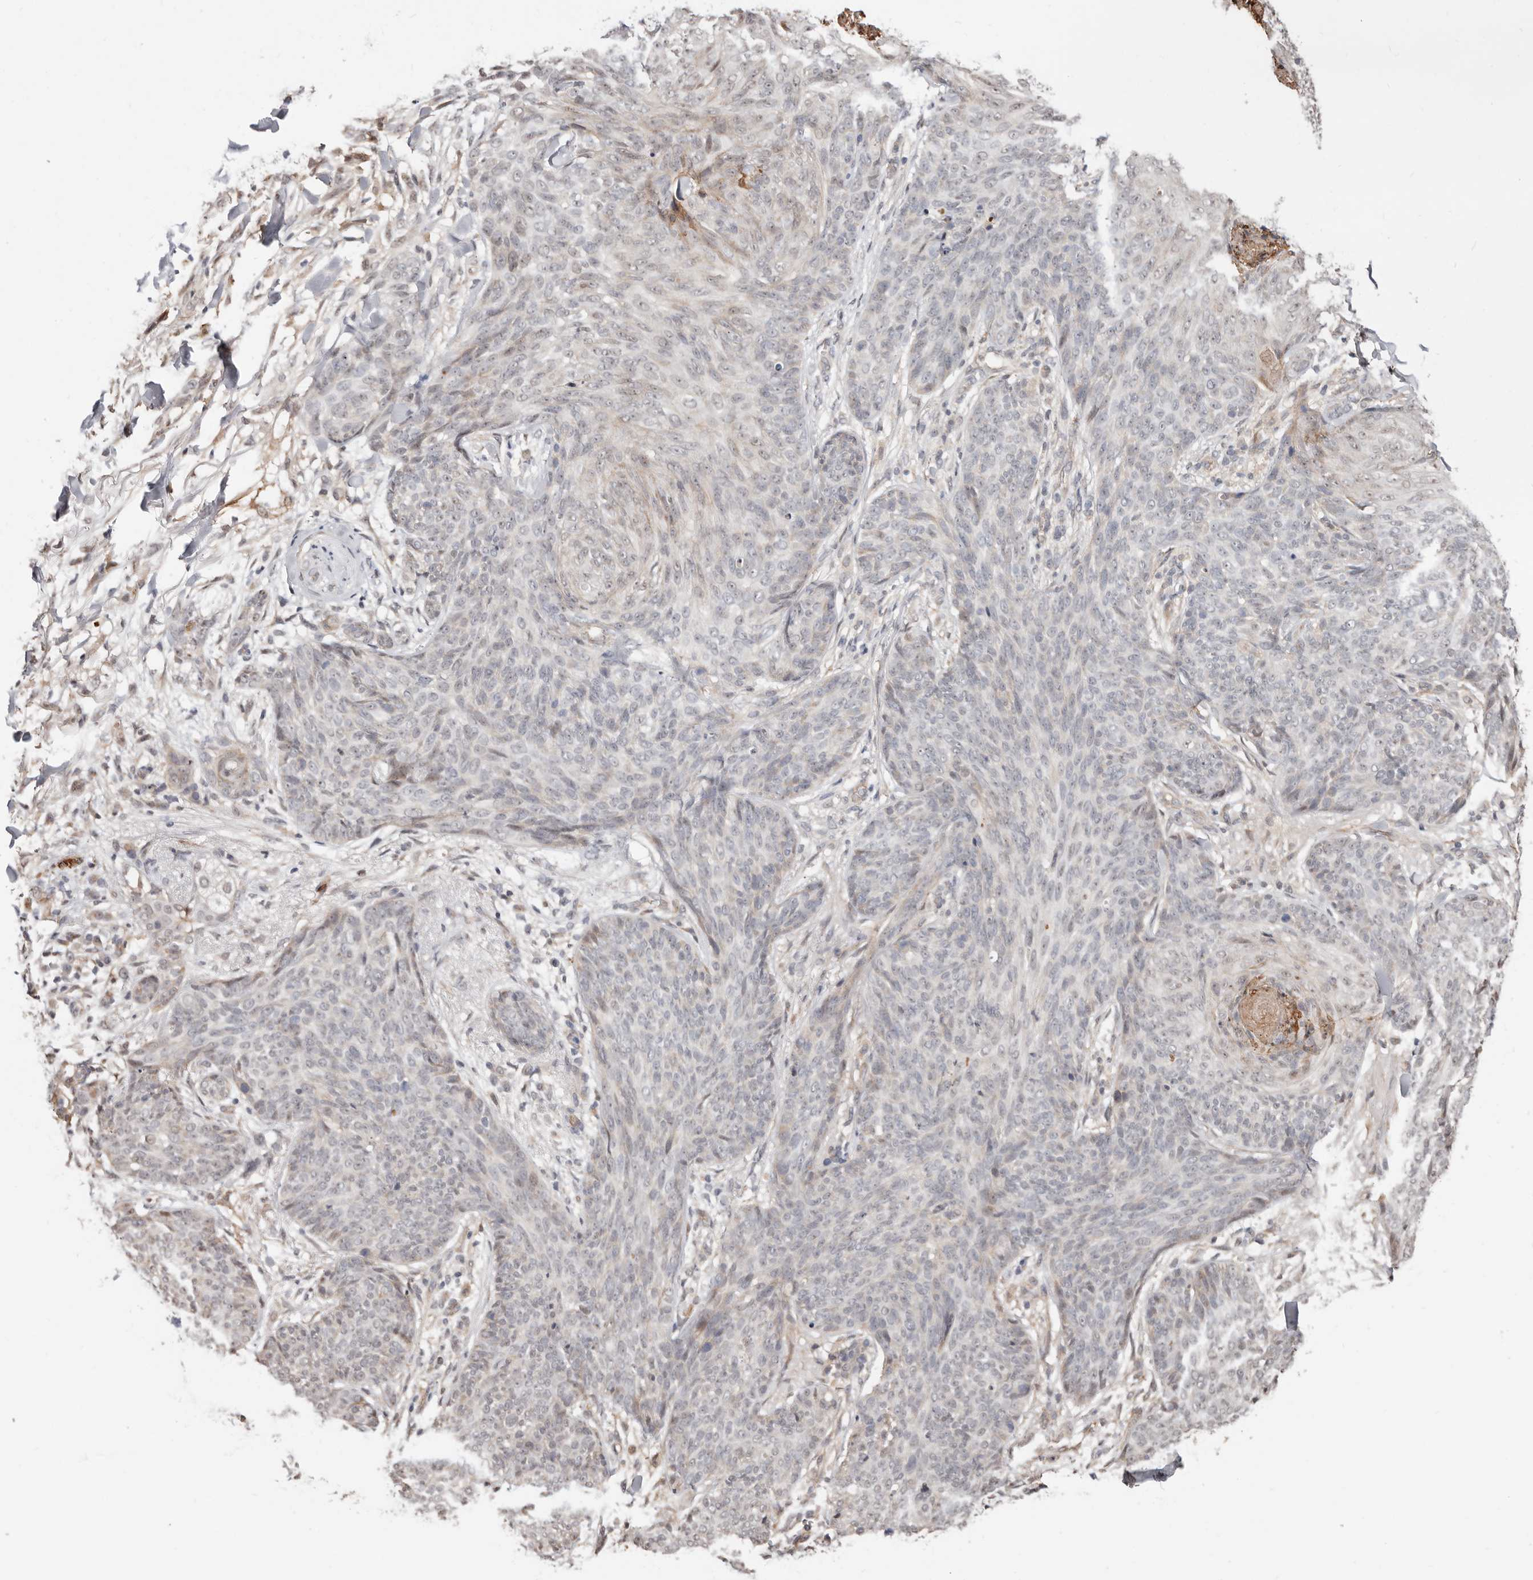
{"staining": {"intensity": "negative", "quantity": "none", "location": "none"}, "tissue": "skin cancer", "cell_type": "Tumor cells", "image_type": "cancer", "snomed": [{"axis": "morphology", "description": "Basal cell carcinoma"}, {"axis": "topography", "description": "Skin"}], "caption": "Skin cancer was stained to show a protein in brown. There is no significant positivity in tumor cells. (Stains: DAB (3,3'-diaminobenzidine) immunohistochemistry with hematoxylin counter stain, Microscopy: brightfield microscopy at high magnification).", "gene": "TRIP13", "patient": {"sex": "male", "age": 85}}